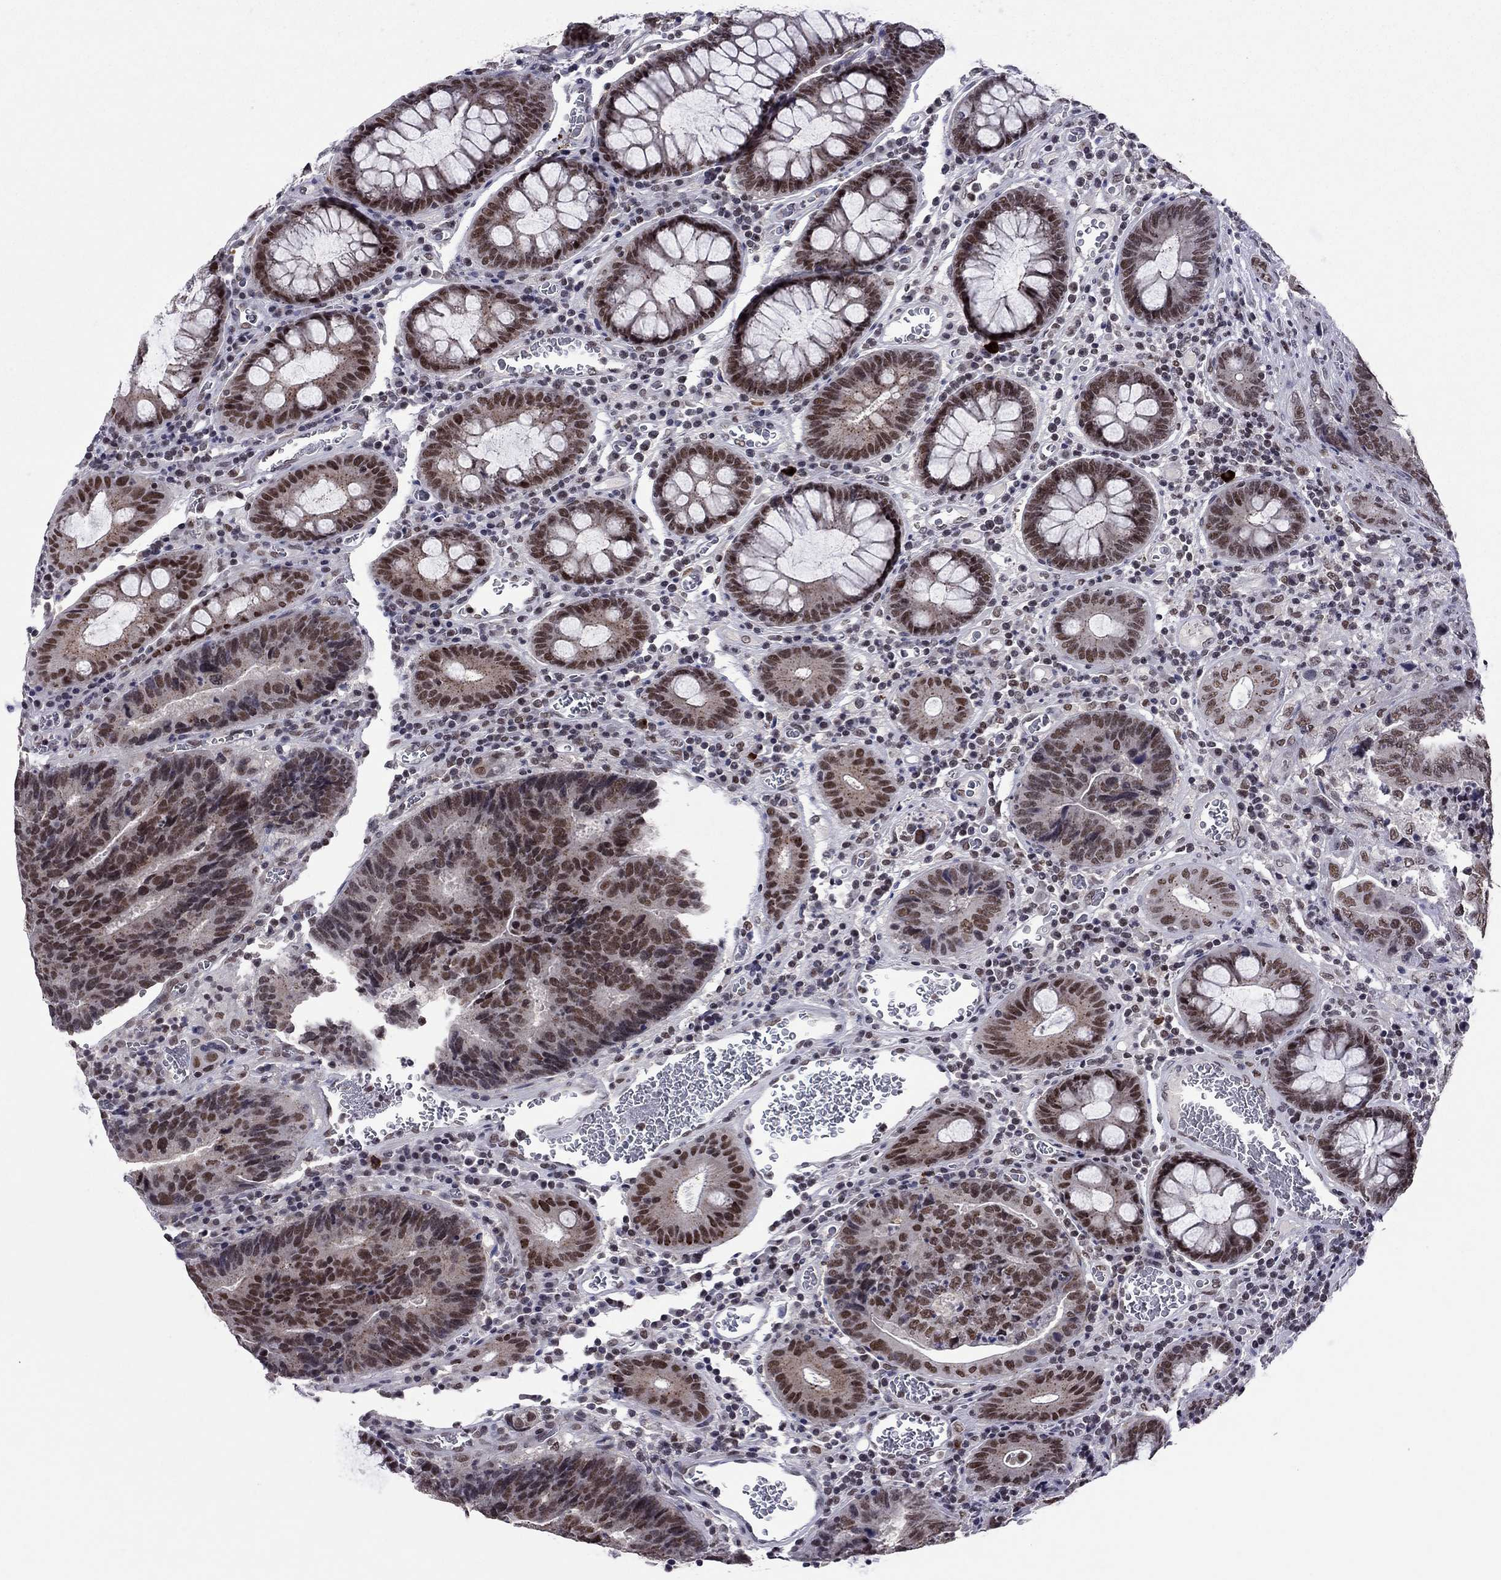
{"staining": {"intensity": "strong", "quantity": ">75%", "location": "nuclear"}, "tissue": "colorectal cancer", "cell_type": "Tumor cells", "image_type": "cancer", "snomed": [{"axis": "morphology", "description": "Adenocarcinoma, NOS"}, {"axis": "topography", "description": "Colon"}], "caption": "A brown stain highlights strong nuclear expression of a protein in colorectal cancer tumor cells. The protein is stained brown, and the nuclei are stained in blue (DAB (3,3'-diaminobenzidine) IHC with brightfield microscopy, high magnification).", "gene": "TAF9", "patient": {"sex": "female", "age": 48}}